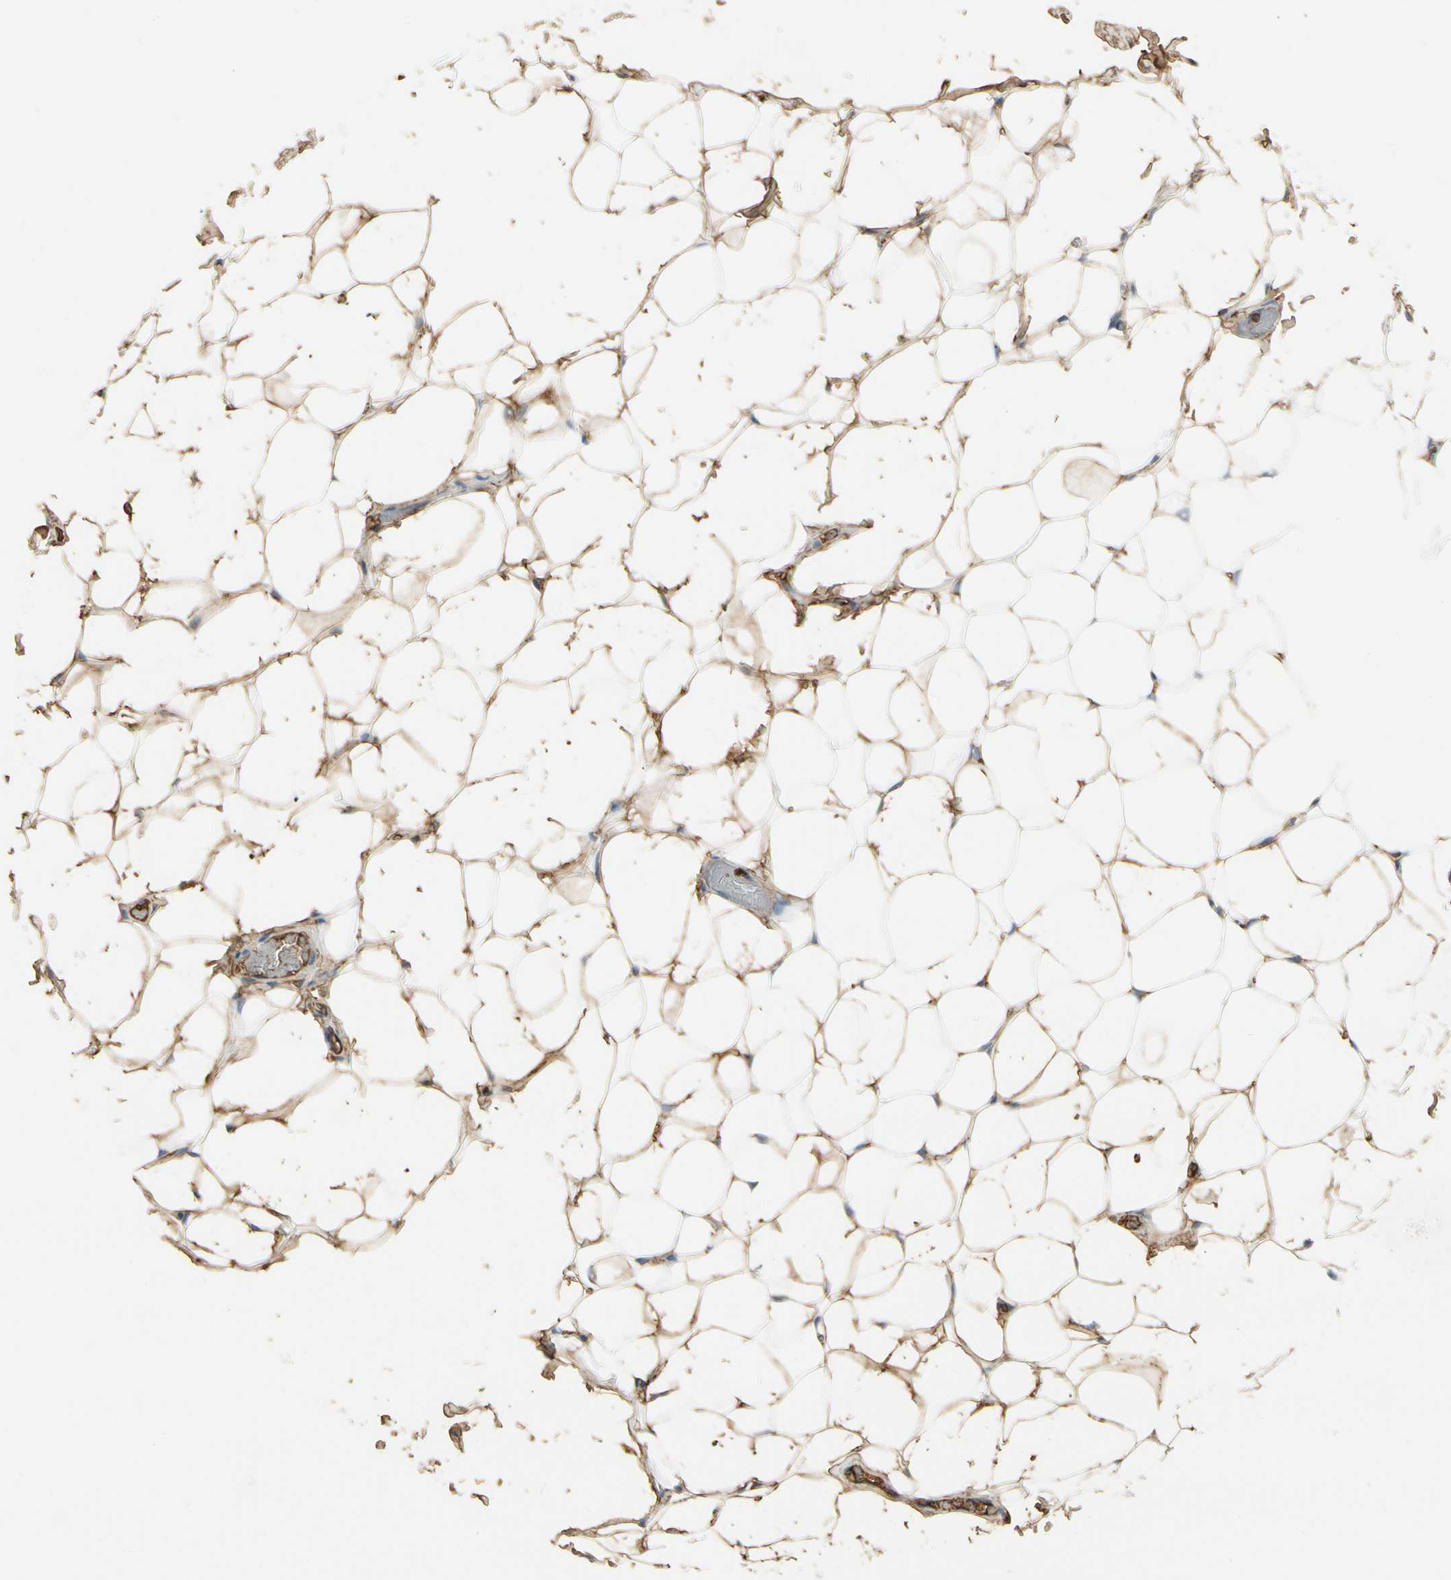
{"staining": {"intensity": "moderate", "quantity": ">75%", "location": "cytoplasmic/membranous"}, "tissue": "adipose tissue", "cell_type": "Adipocytes", "image_type": "normal", "snomed": [{"axis": "morphology", "description": "Normal tissue, NOS"}, {"axis": "topography", "description": "Soft tissue"}], "caption": "Moderate cytoplasmic/membranous staining for a protein is seen in approximately >75% of adipocytes of unremarkable adipose tissue using immunohistochemistry (IHC).", "gene": "LAMB3", "patient": {"sex": "male", "age": 26}}